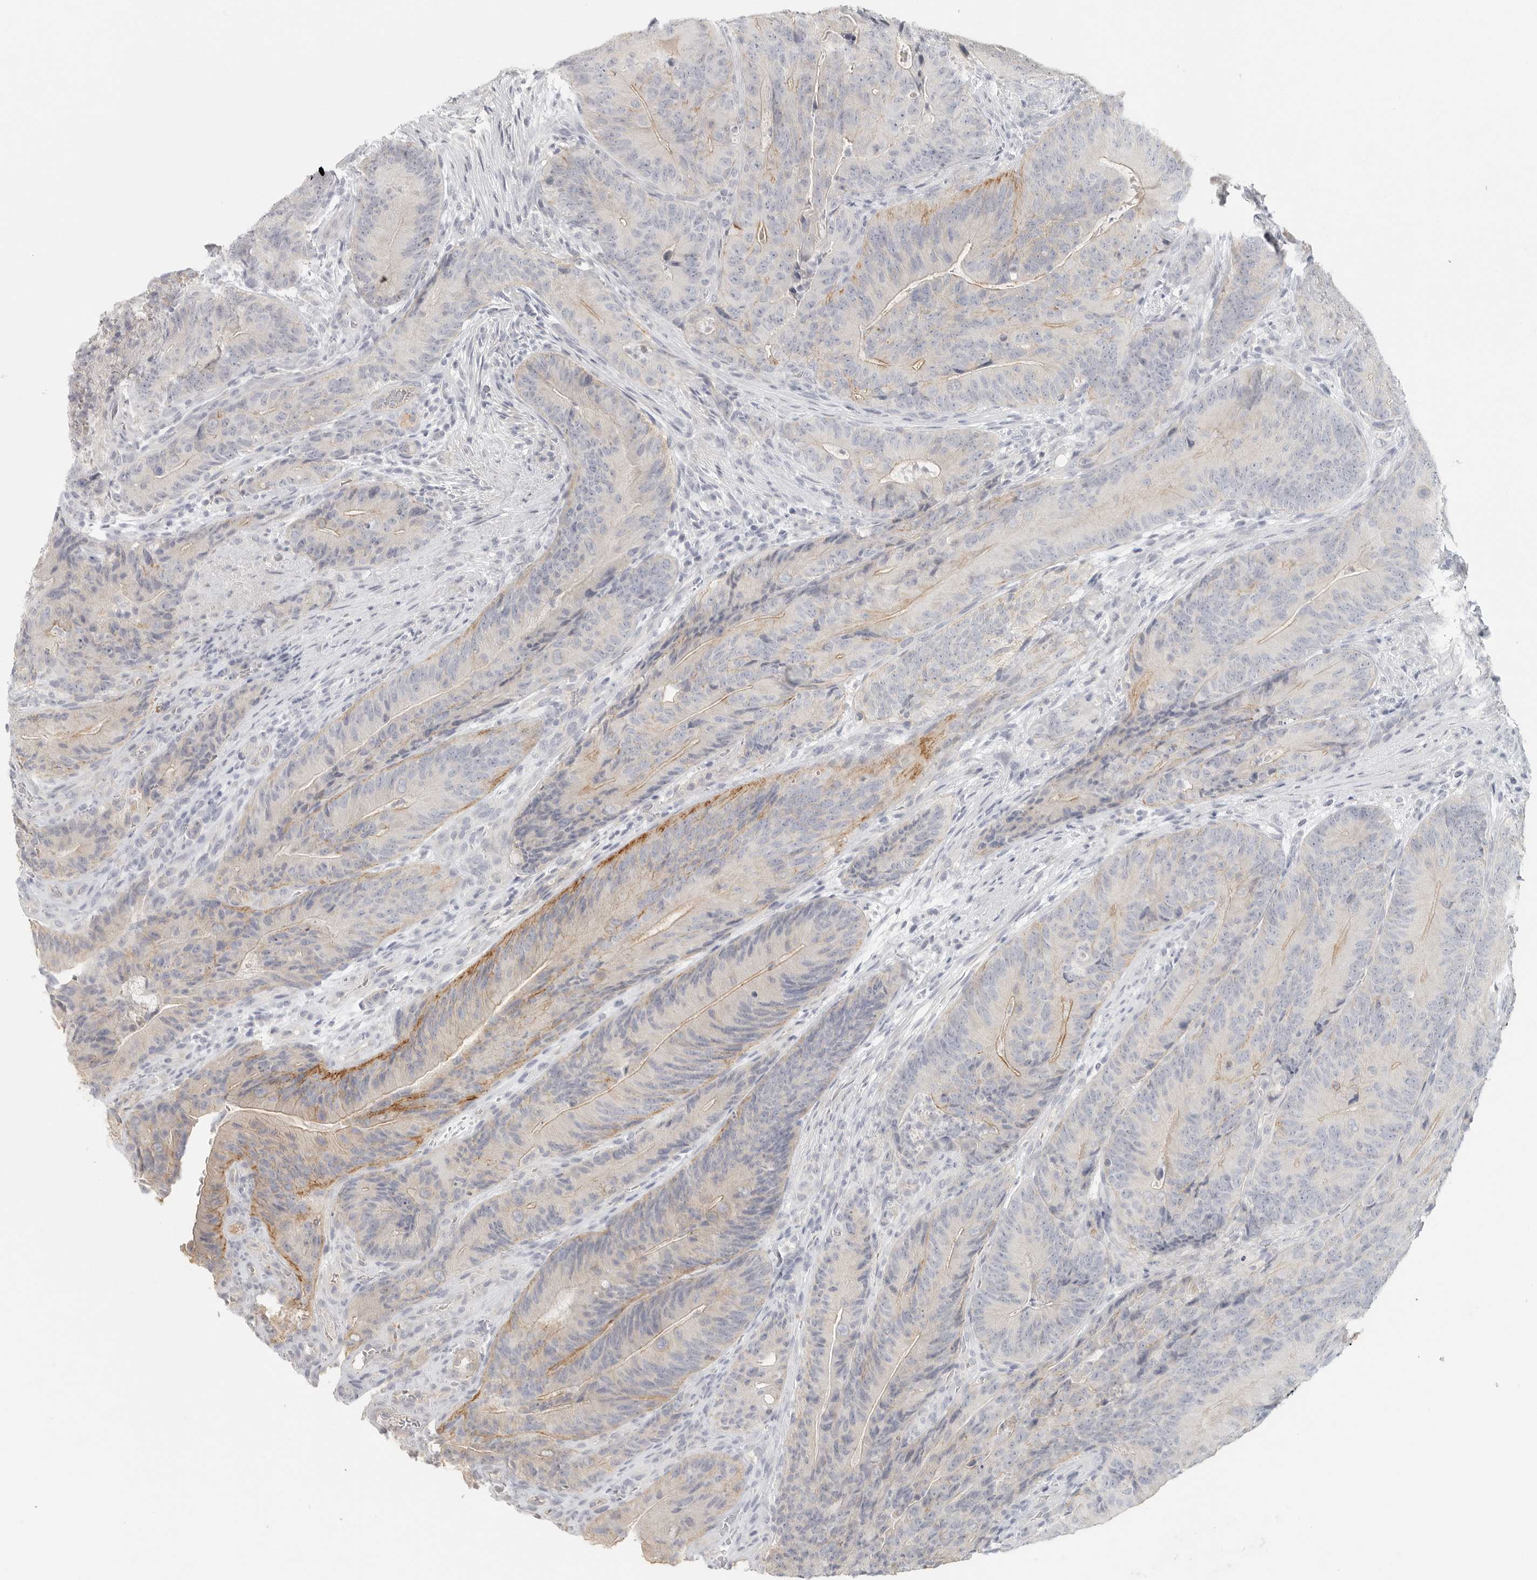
{"staining": {"intensity": "moderate", "quantity": "<25%", "location": "cytoplasmic/membranous"}, "tissue": "colorectal cancer", "cell_type": "Tumor cells", "image_type": "cancer", "snomed": [{"axis": "morphology", "description": "Normal tissue, NOS"}, {"axis": "topography", "description": "Colon"}], "caption": "Immunohistochemistry (IHC) of human colorectal cancer reveals low levels of moderate cytoplasmic/membranous positivity in about <25% of tumor cells.", "gene": "SLC25A36", "patient": {"sex": "female", "age": 82}}